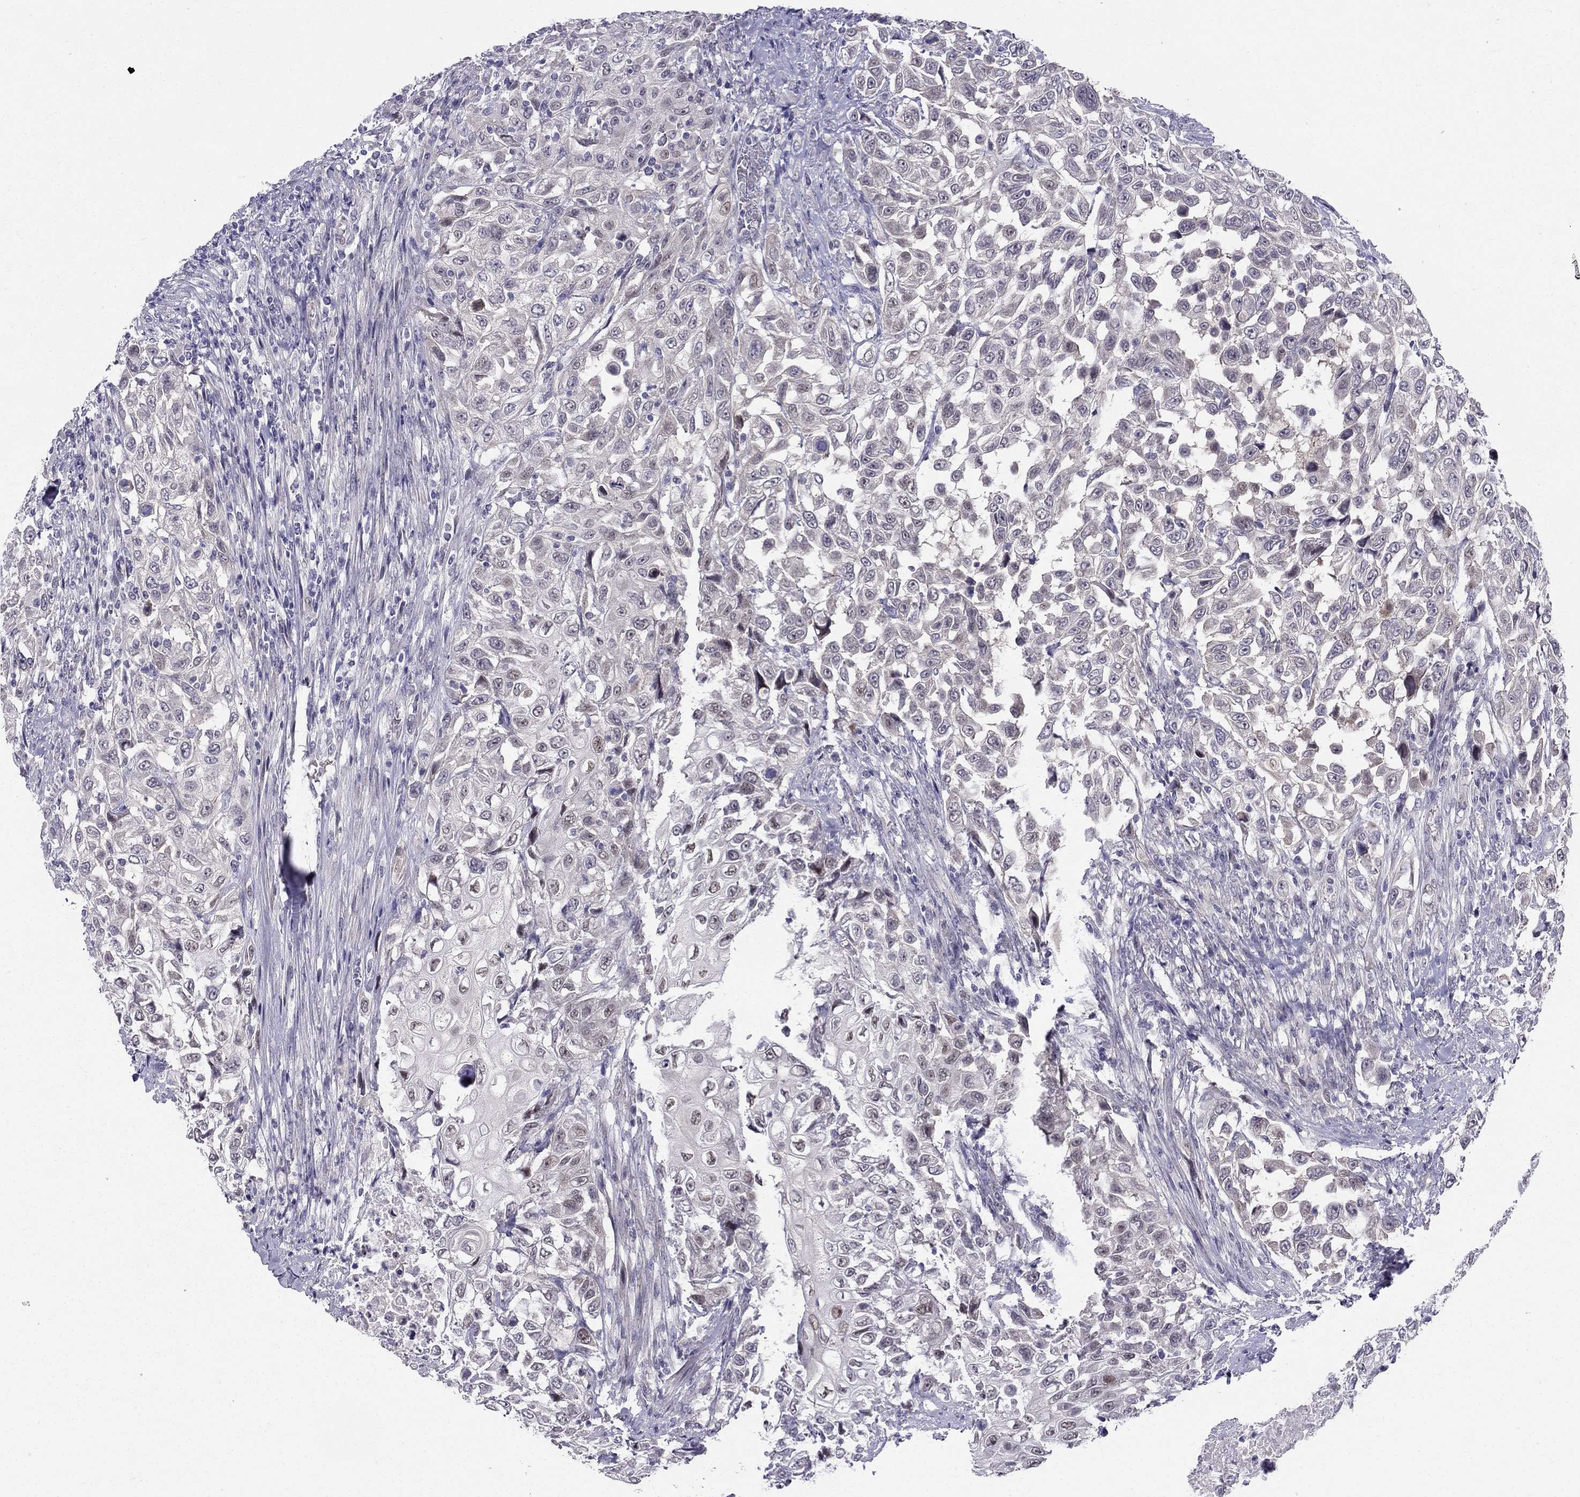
{"staining": {"intensity": "weak", "quantity": "<25%", "location": "nuclear"}, "tissue": "urothelial cancer", "cell_type": "Tumor cells", "image_type": "cancer", "snomed": [{"axis": "morphology", "description": "Urothelial carcinoma, High grade"}, {"axis": "topography", "description": "Urinary bladder"}], "caption": "An image of urothelial carcinoma (high-grade) stained for a protein shows no brown staining in tumor cells.", "gene": "BAG5", "patient": {"sex": "female", "age": 56}}